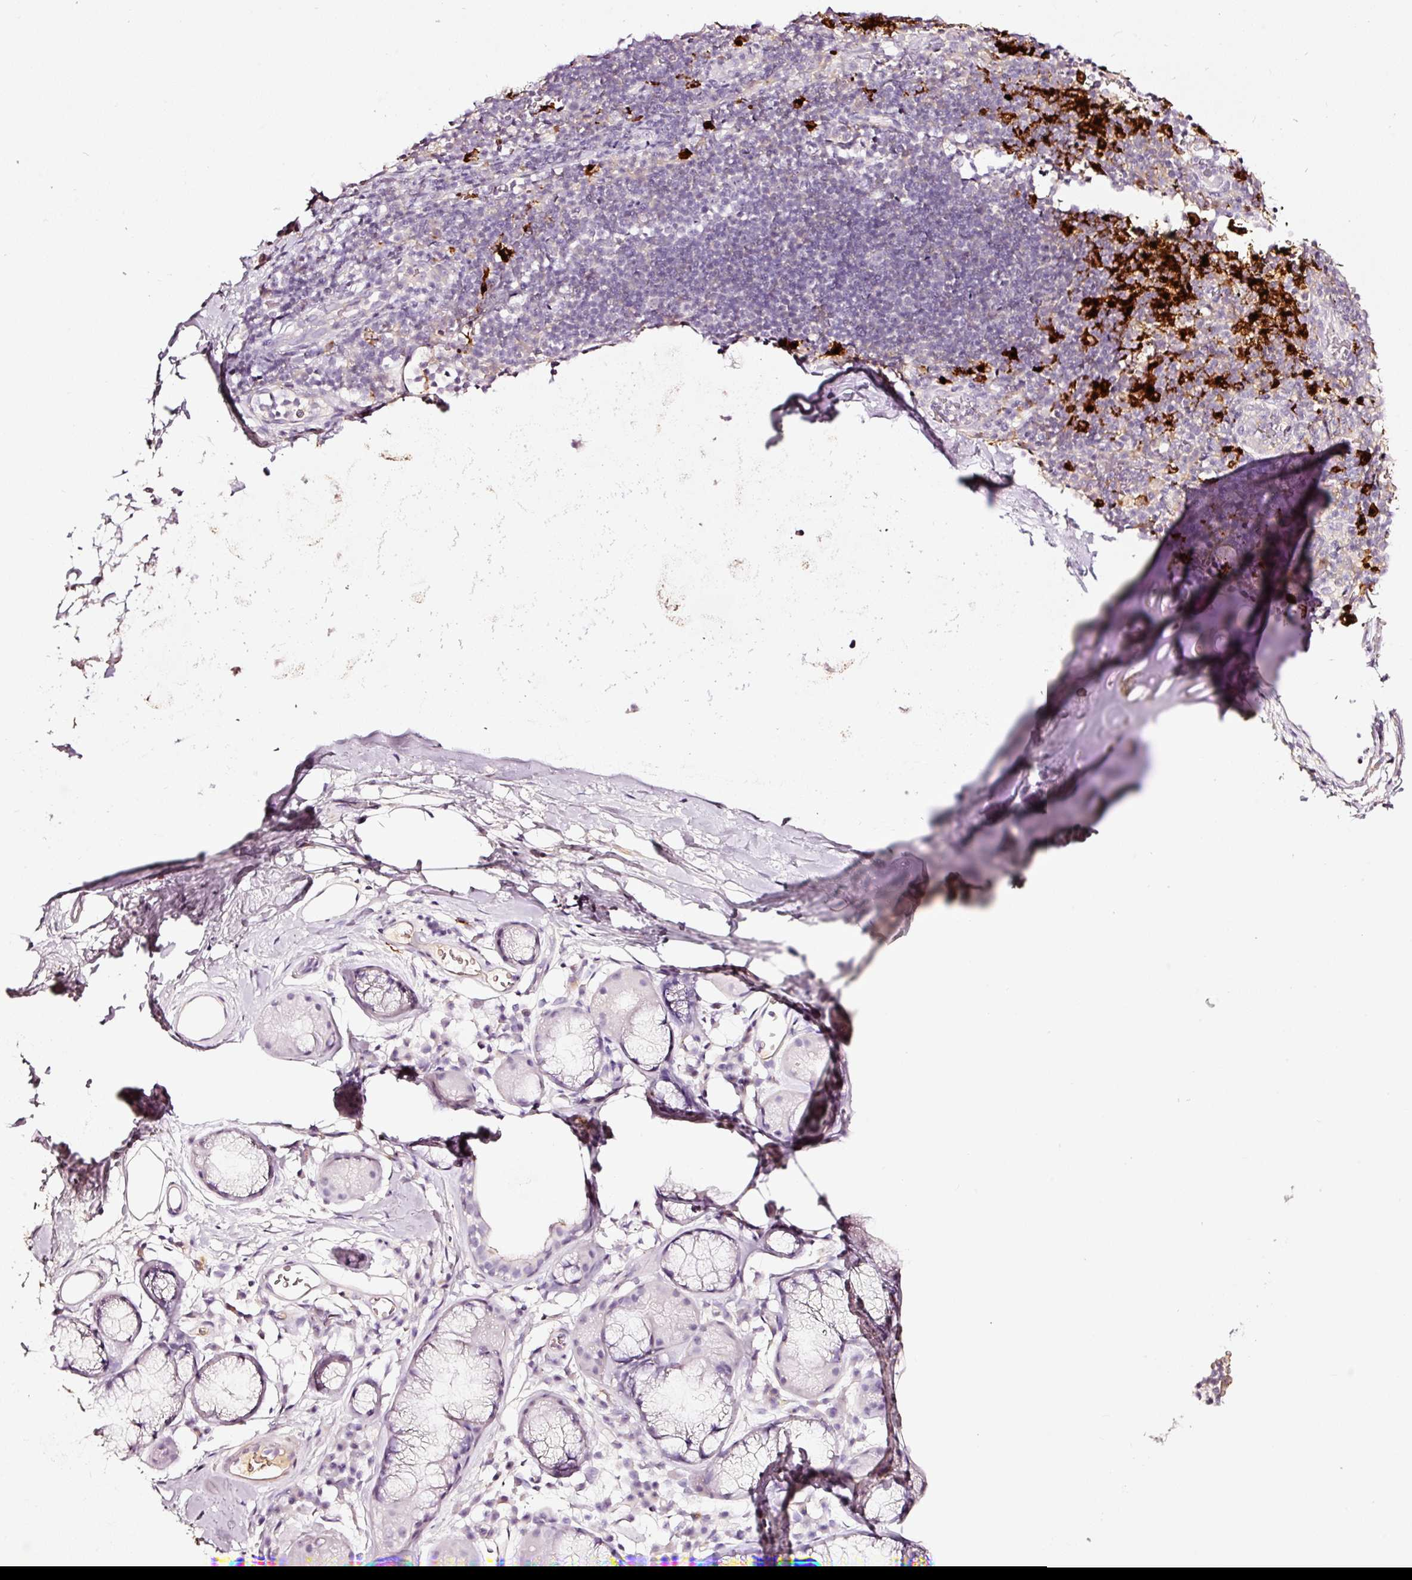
{"staining": {"intensity": "negative", "quantity": "none", "location": "none"}, "tissue": "adipose tissue", "cell_type": "Adipocytes", "image_type": "normal", "snomed": [{"axis": "morphology", "description": "Normal tissue, NOS"}, {"axis": "topography", "description": "Cartilage tissue"}, {"axis": "topography", "description": "Bronchus"}], "caption": "Immunohistochemistry image of benign adipose tissue stained for a protein (brown), which demonstrates no positivity in adipocytes.", "gene": "LAMP3", "patient": {"sex": "male", "age": 58}}